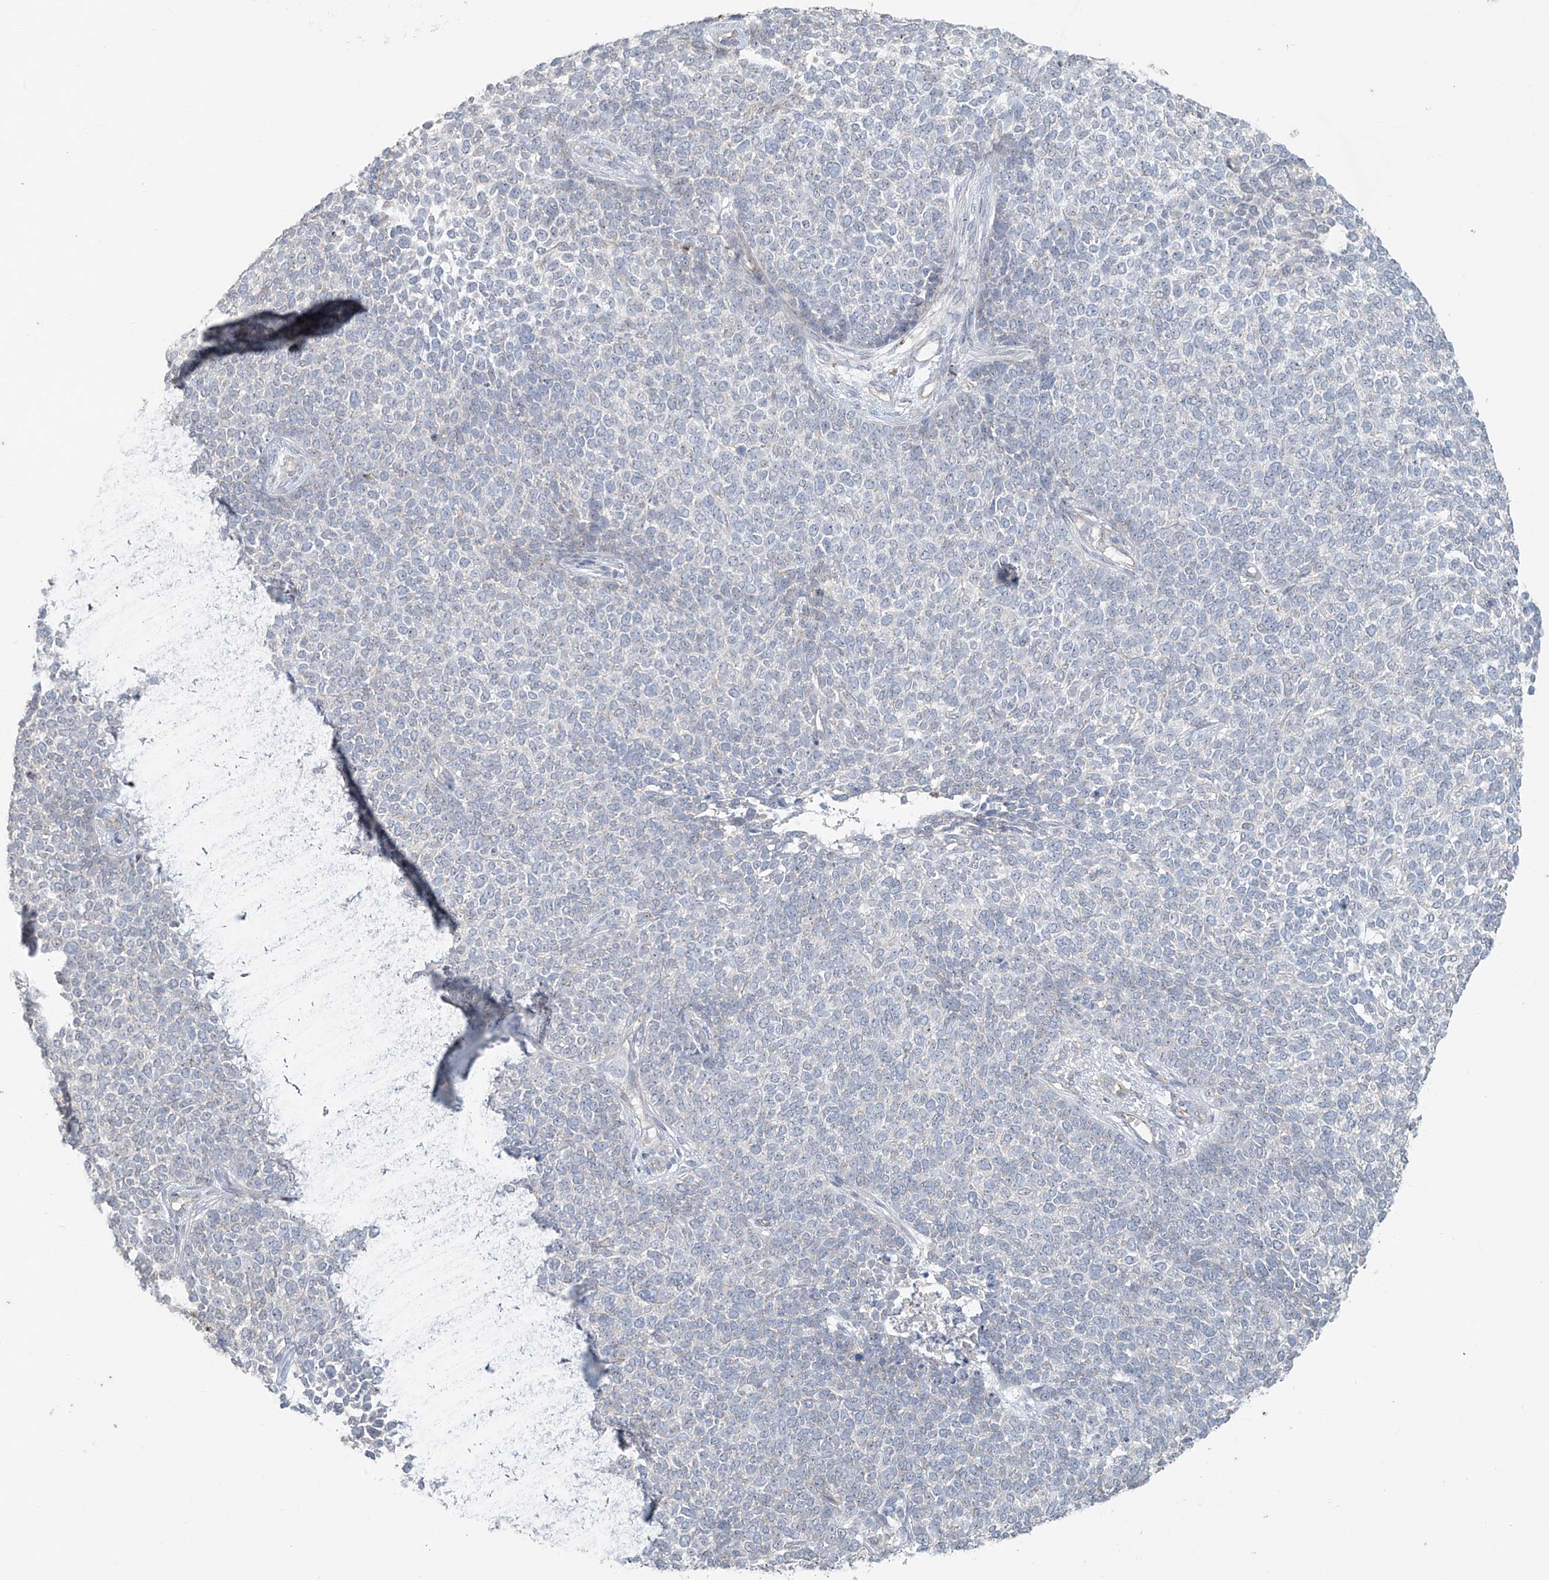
{"staining": {"intensity": "negative", "quantity": "none", "location": "none"}, "tissue": "skin cancer", "cell_type": "Tumor cells", "image_type": "cancer", "snomed": [{"axis": "morphology", "description": "Basal cell carcinoma"}, {"axis": "topography", "description": "Skin"}], "caption": "Immunohistochemical staining of human skin cancer reveals no significant positivity in tumor cells.", "gene": "TUBE1", "patient": {"sex": "female", "age": 84}}